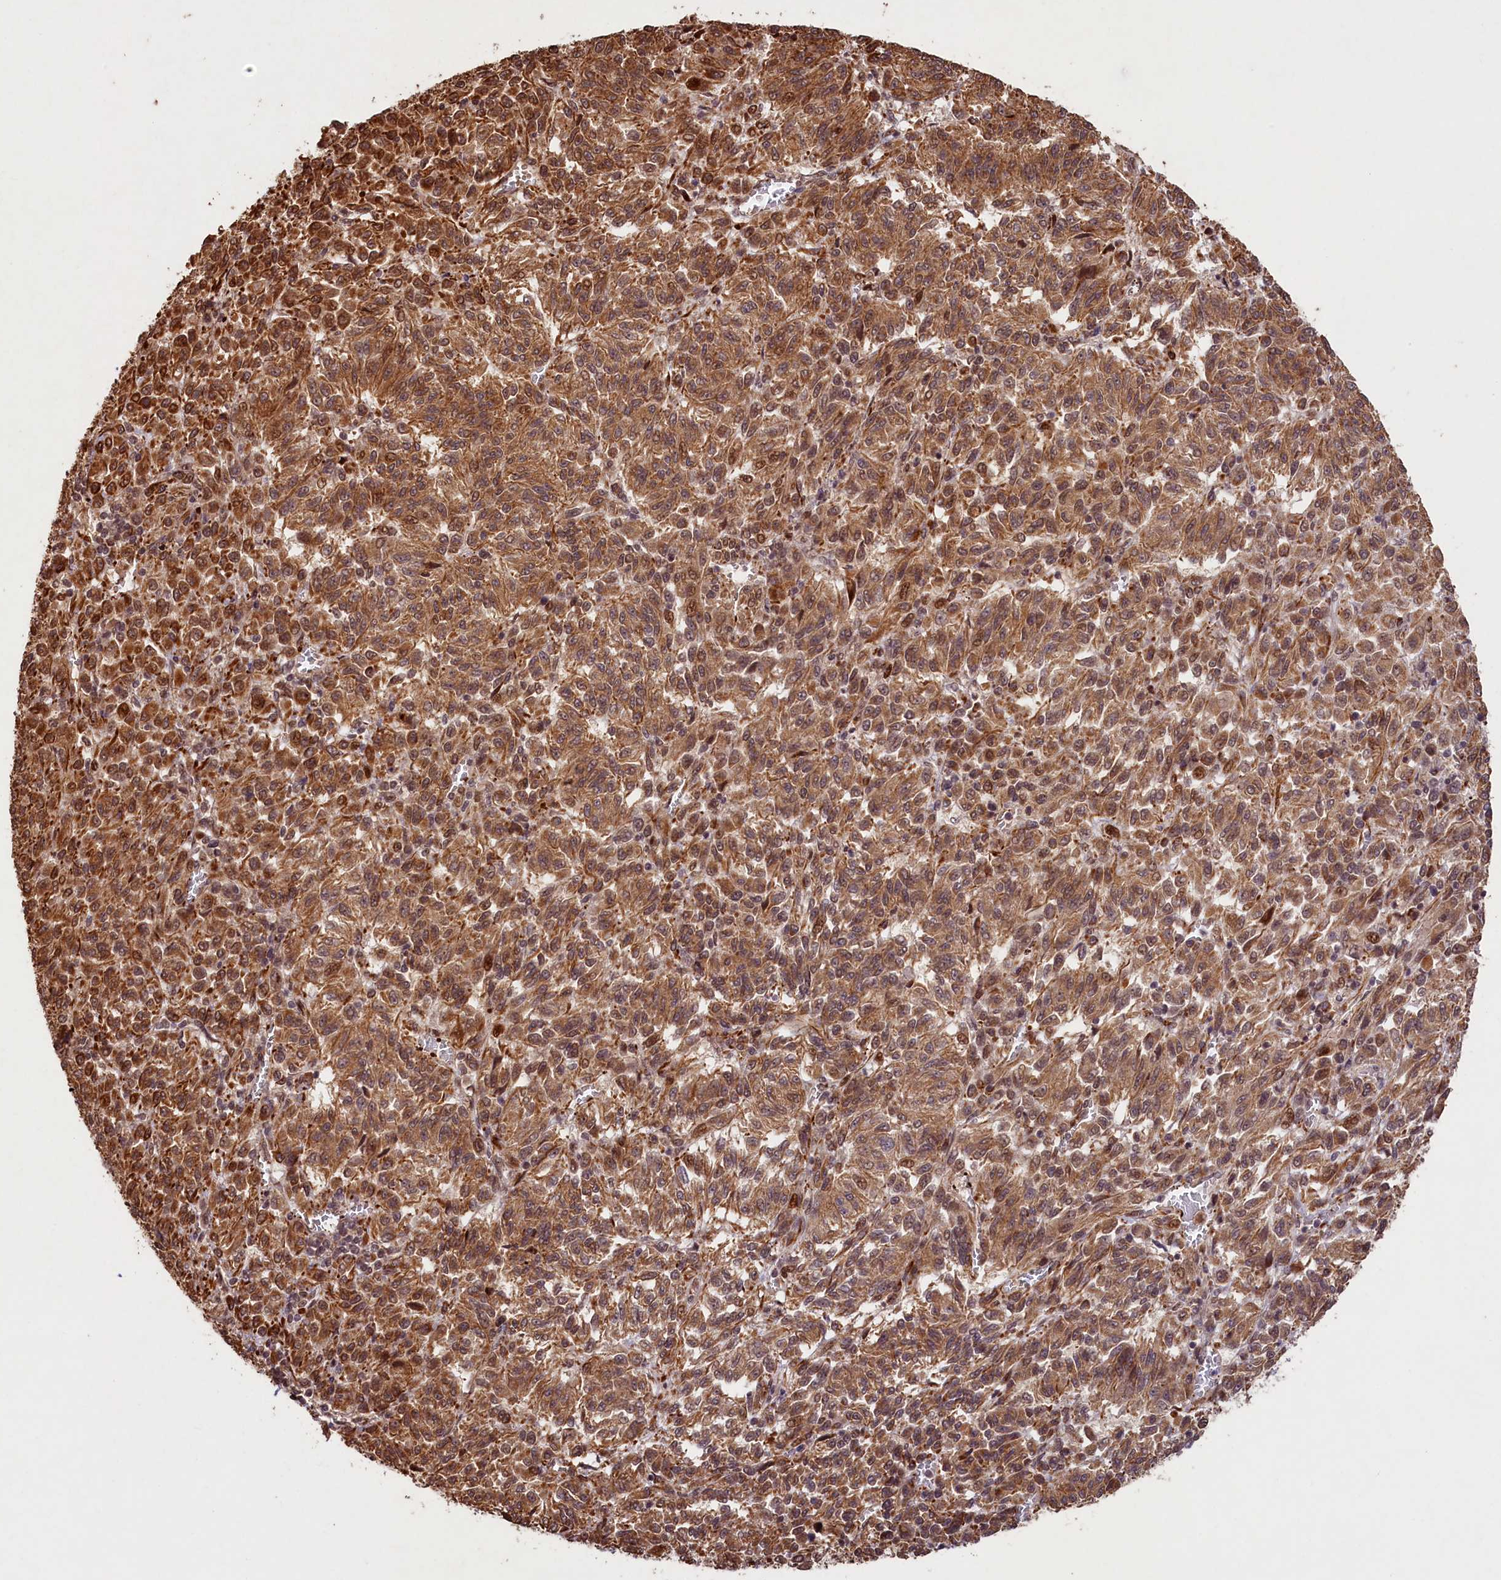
{"staining": {"intensity": "moderate", "quantity": ">75%", "location": "cytoplasmic/membranous,nuclear"}, "tissue": "melanoma", "cell_type": "Tumor cells", "image_type": "cancer", "snomed": [{"axis": "morphology", "description": "Malignant melanoma, Metastatic site"}, {"axis": "topography", "description": "Lung"}], "caption": "Malignant melanoma (metastatic site) stained for a protein displays moderate cytoplasmic/membranous and nuclear positivity in tumor cells. Nuclei are stained in blue.", "gene": "SHPRH", "patient": {"sex": "male", "age": 64}}